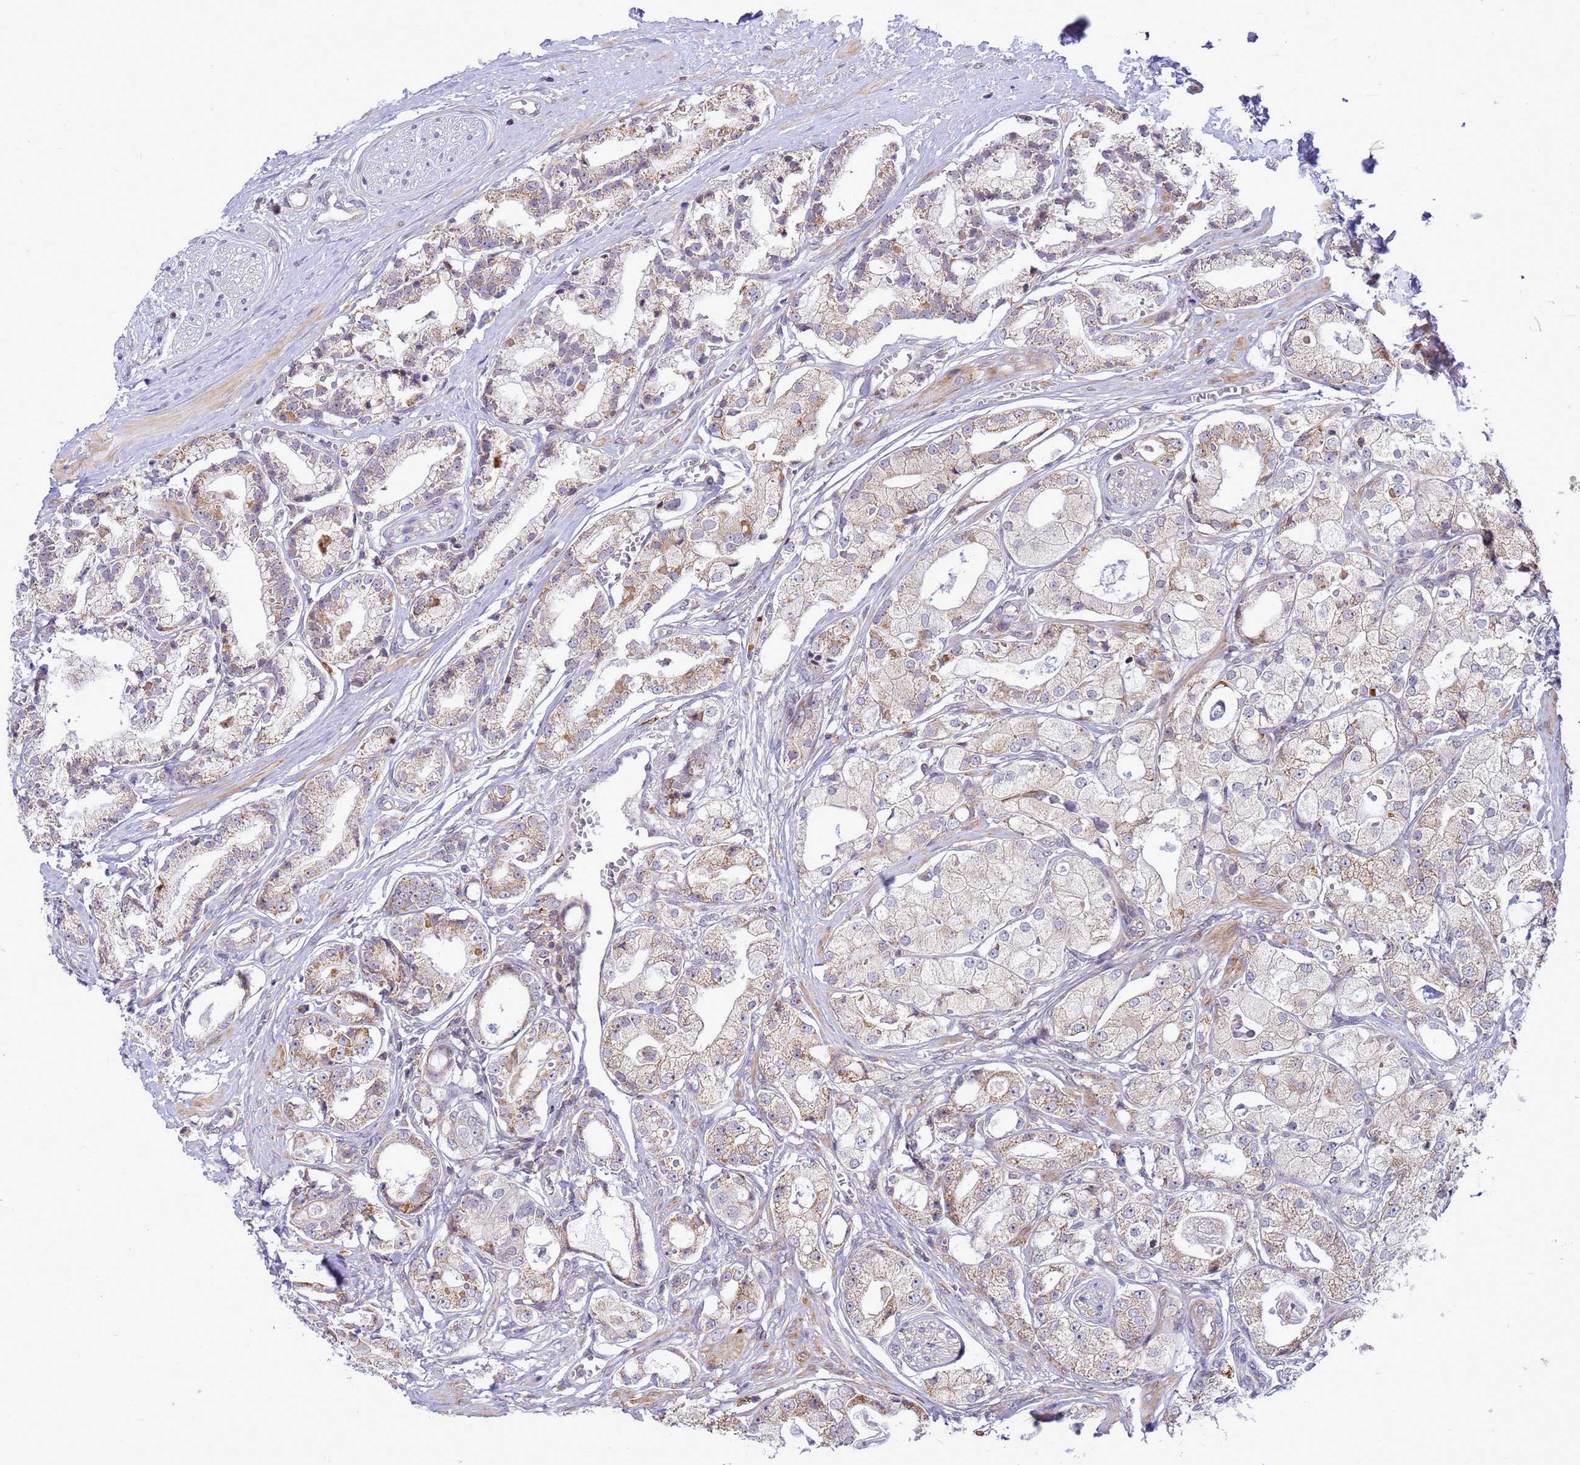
{"staining": {"intensity": "moderate", "quantity": "25%-75%", "location": "cytoplasmic/membranous"}, "tissue": "prostate cancer", "cell_type": "Tumor cells", "image_type": "cancer", "snomed": [{"axis": "morphology", "description": "Adenocarcinoma, High grade"}, {"axis": "topography", "description": "Prostate"}], "caption": "Moderate cytoplasmic/membranous protein staining is identified in approximately 25%-75% of tumor cells in prostate high-grade adenocarcinoma.", "gene": "C12orf43", "patient": {"sex": "male", "age": 71}}